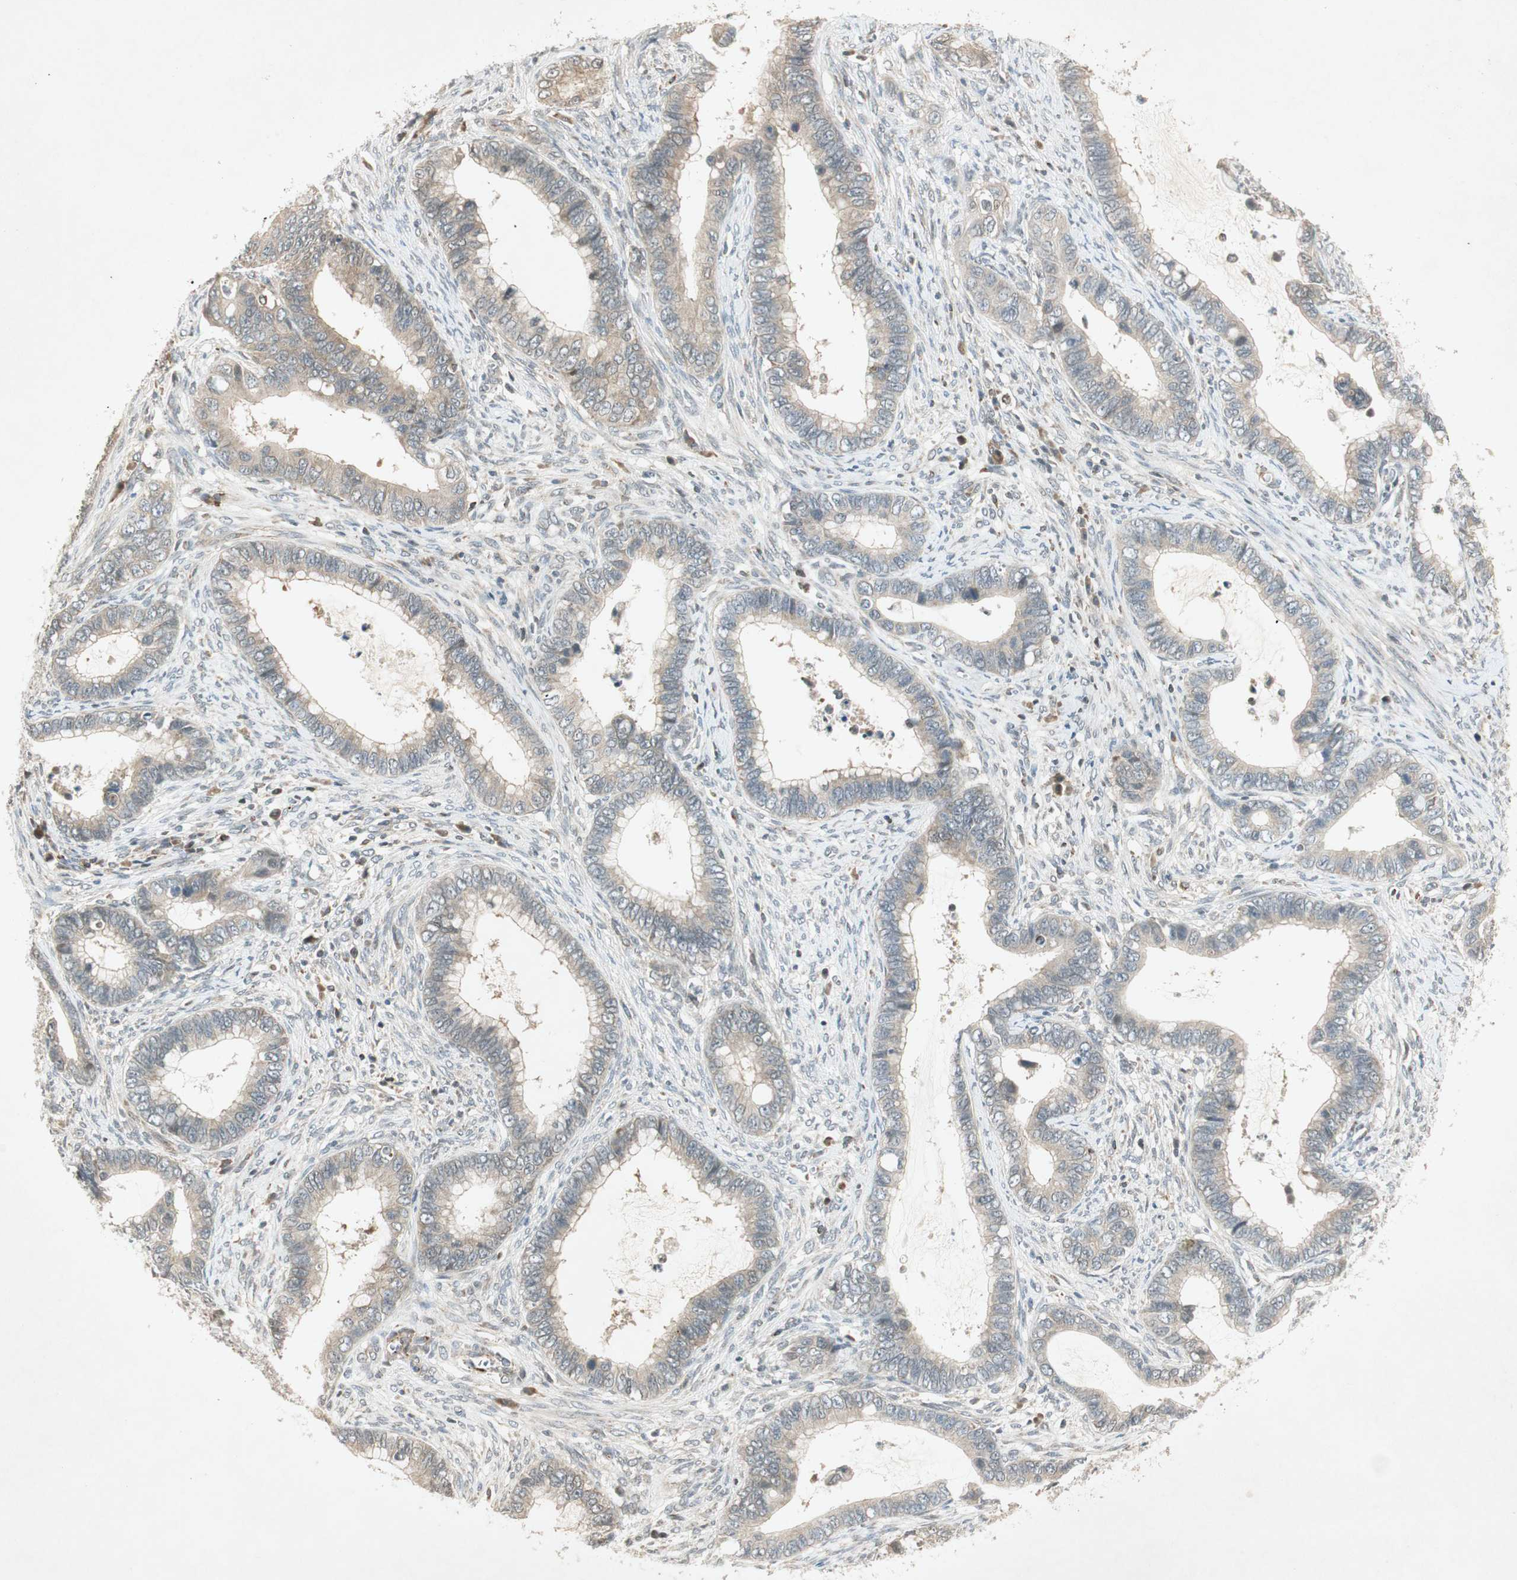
{"staining": {"intensity": "weak", "quantity": ">75%", "location": "cytoplasmic/membranous"}, "tissue": "cervical cancer", "cell_type": "Tumor cells", "image_type": "cancer", "snomed": [{"axis": "morphology", "description": "Adenocarcinoma, NOS"}, {"axis": "topography", "description": "Cervix"}], "caption": "DAB (3,3'-diaminobenzidine) immunohistochemical staining of cervical cancer (adenocarcinoma) shows weak cytoplasmic/membranous protein expression in approximately >75% of tumor cells.", "gene": "USP2", "patient": {"sex": "female", "age": 44}}